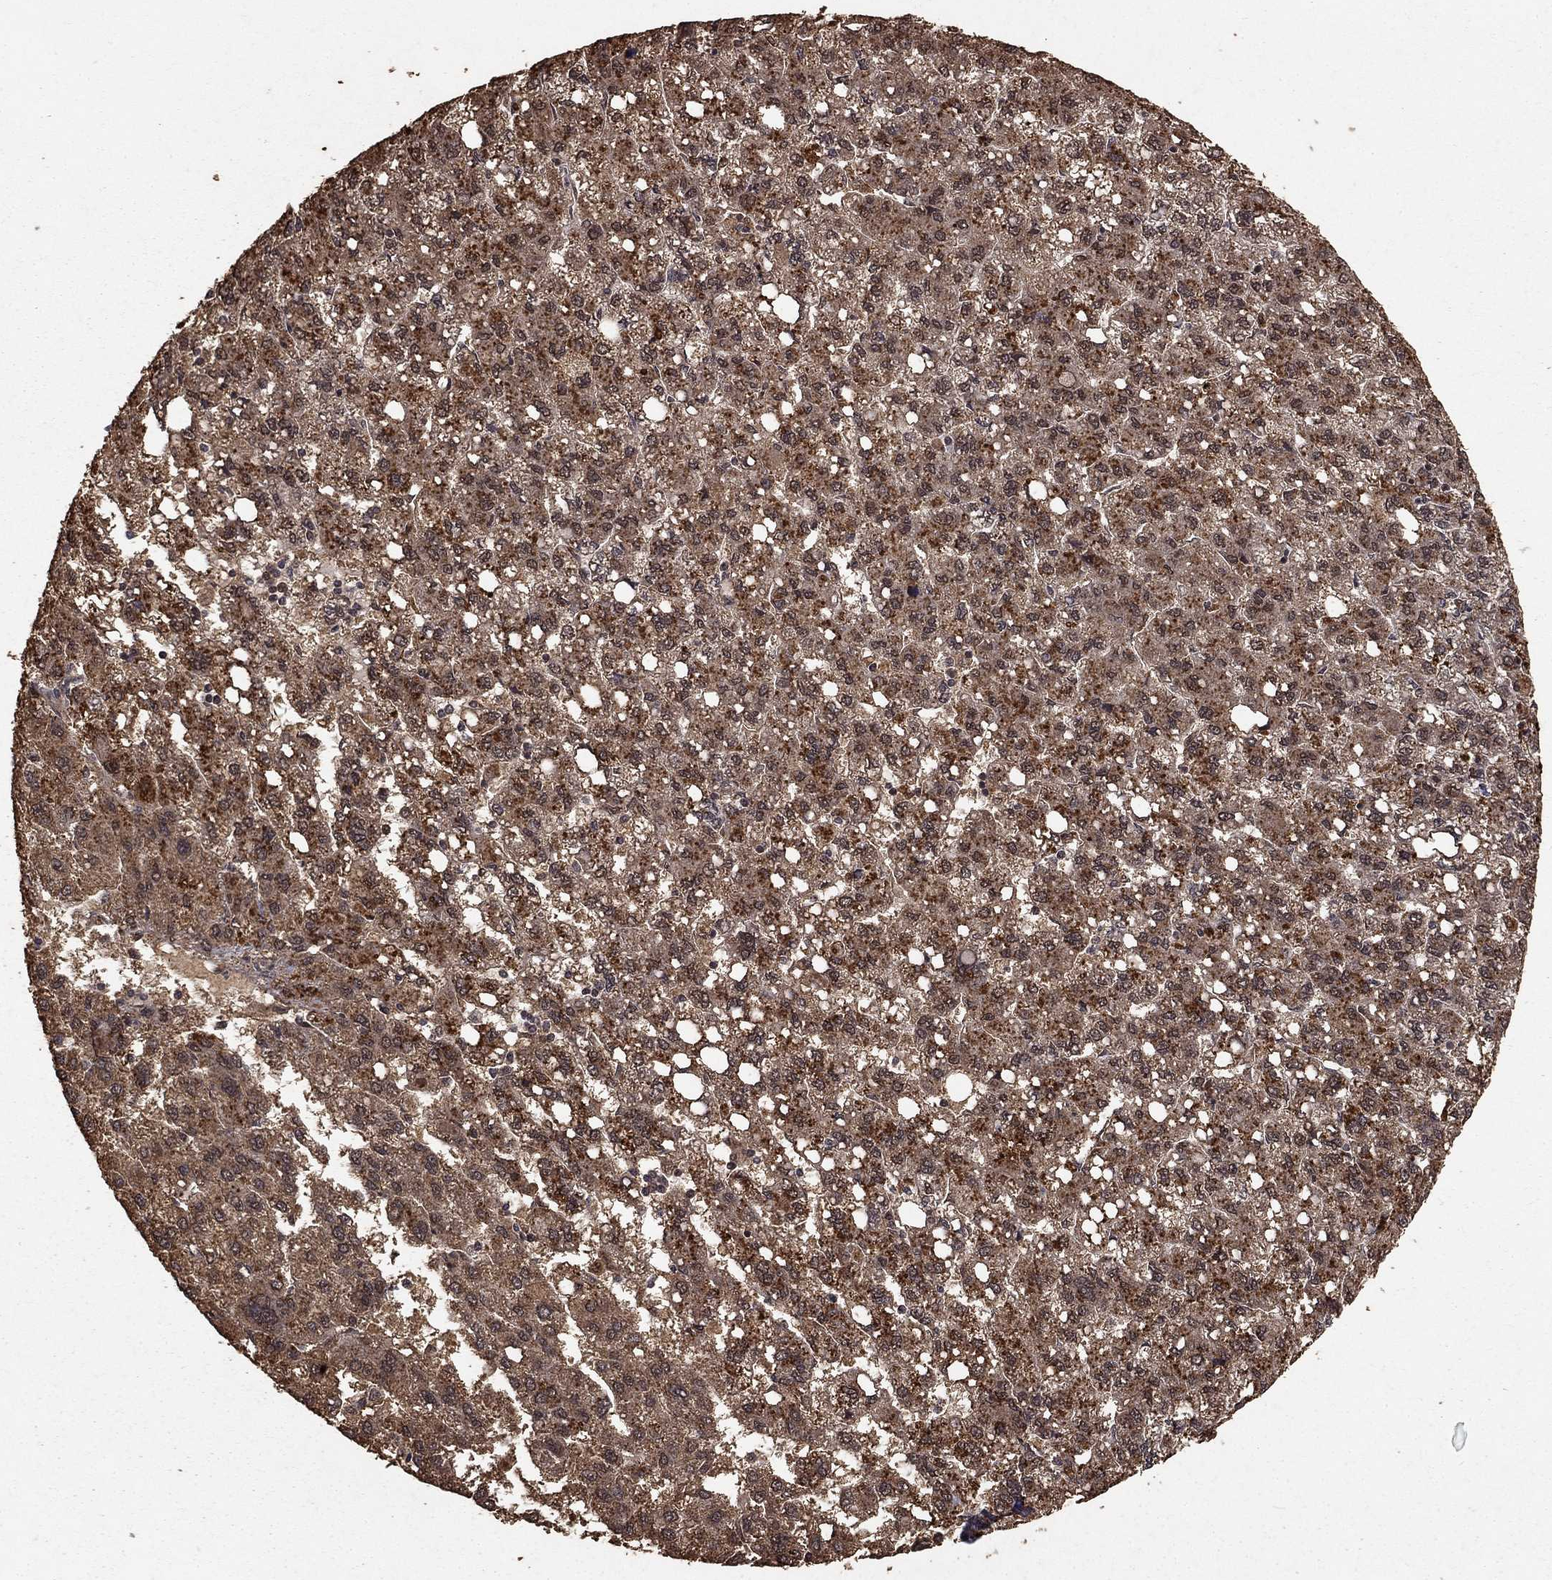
{"staining": {"intensity": "strong", "quantity": "25%-75%", "location": "cytoplasmic/membranous"}, "tissue": "liver cancer", "cell_type": "Tumor cells", "image_type": "cancer", "snomed": [{"axis": "morphology", "description": "Carcinoma, Hepatocellular, NOS"}, {"axis": "topography", "description": "Liver"}], "caption": "Immunohistochemical staining of human liver hepatocellular carcinoma exhibits high levels of strong cytoplasmic/membranous positivity in approximately 25%-75% of tumor cells.", "gene": "PRDM1", "patient": {"sex": "female", "age": 82}}